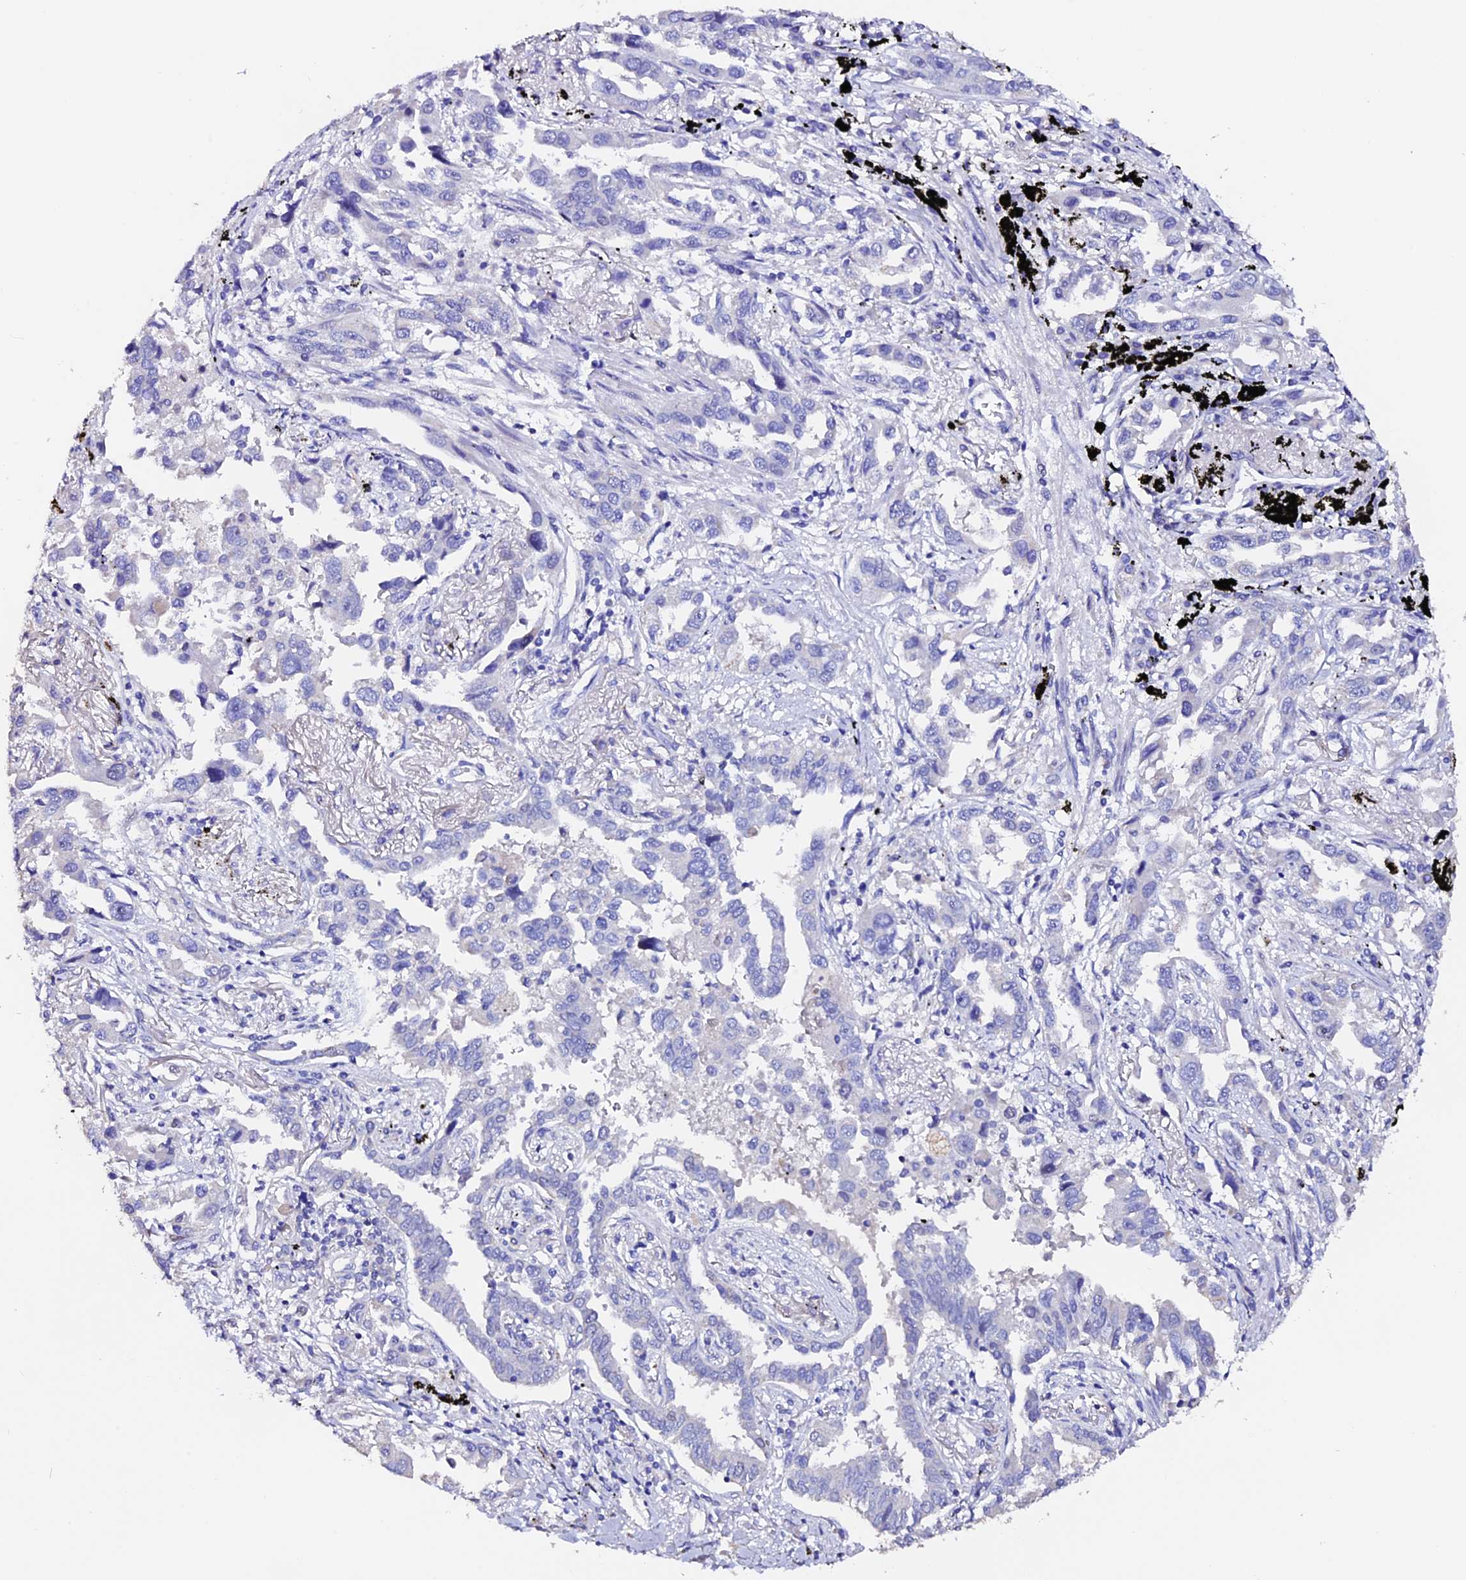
{"staining": {"intensity": "negative", "quantity": "none", "location": "none"}, "tissue": "lung cancer", "cell_type": "Tumor cells", "image_type": "cancer", "snomed": [{"axis": "morphology", "description": "Adenocarcinoma, NOS"}, {"axis": "topography", "description": "Lung"}], "caption": "Image shows no significant protein positivity in tumor cells of lung cancer (adenocarcinoma).", "gene": "FBXW9", "patient": {"sex": "male", "age": 67}}